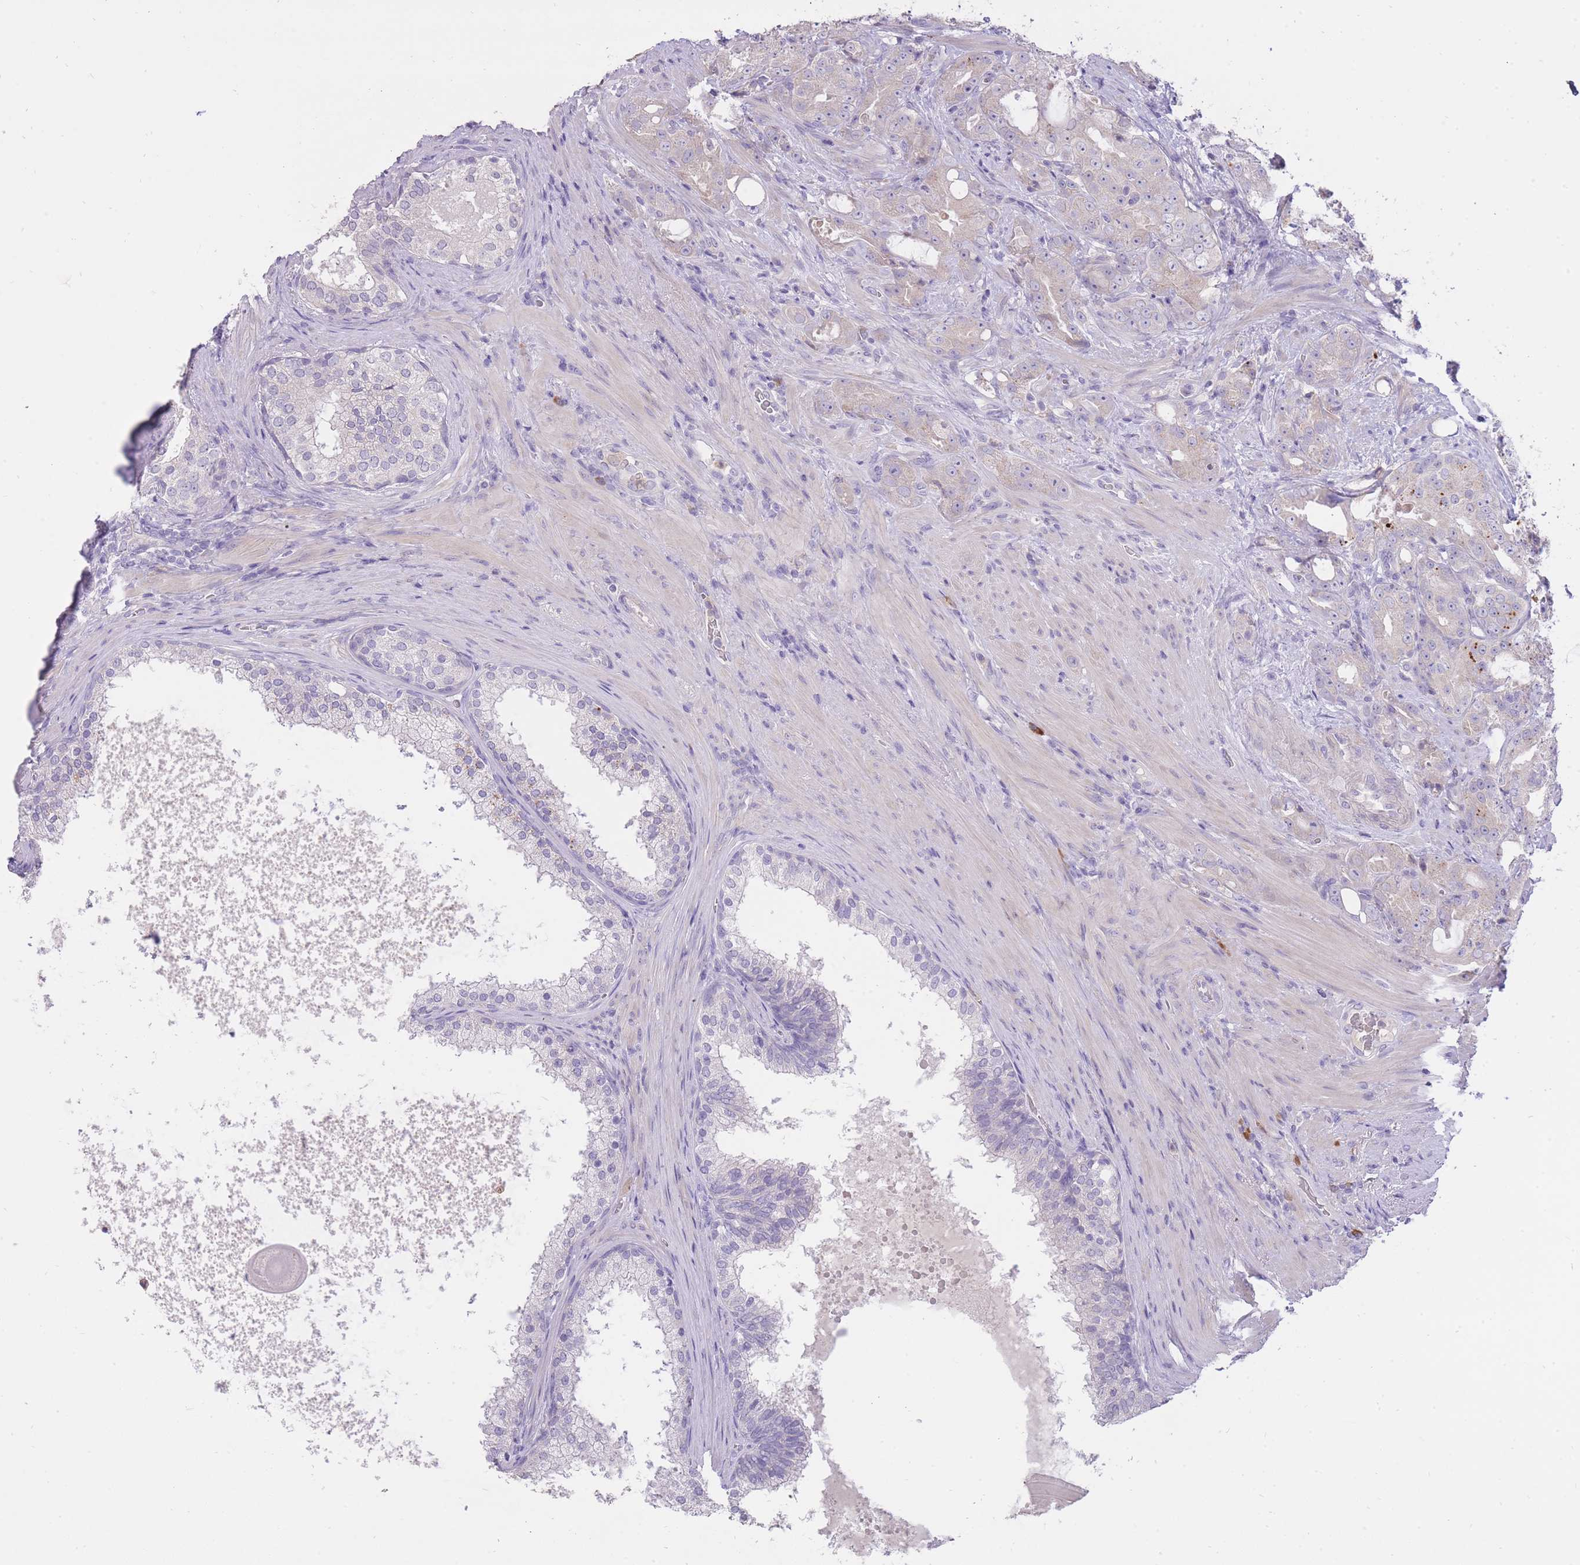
{"staining": {"intensity": "negative", "quantity": "none", "location": "none"}, "tissue": "prostate cancer", "cell_type": "Tumor cells", "image_type": "cancer", "snomed": [{"axis": "morphology", "description": "Adenocarcinoma, High grade"}, {"axis": "topography", "description": "Prostate"}], "caption": "A high-resolution histopathology image shows immunohistochemistry staining of prostate cancer (adenocarcinoma (high-grade)), which displays no significant positivity in tumor cells. (Stains: DAB immunohistochemistry (IHC) with hematoxylin counter stain, Microscopy: brightfield microscopy at high magnification).", "gene": "FRG2C", "patient": {"sex": "male", "age": 69}}